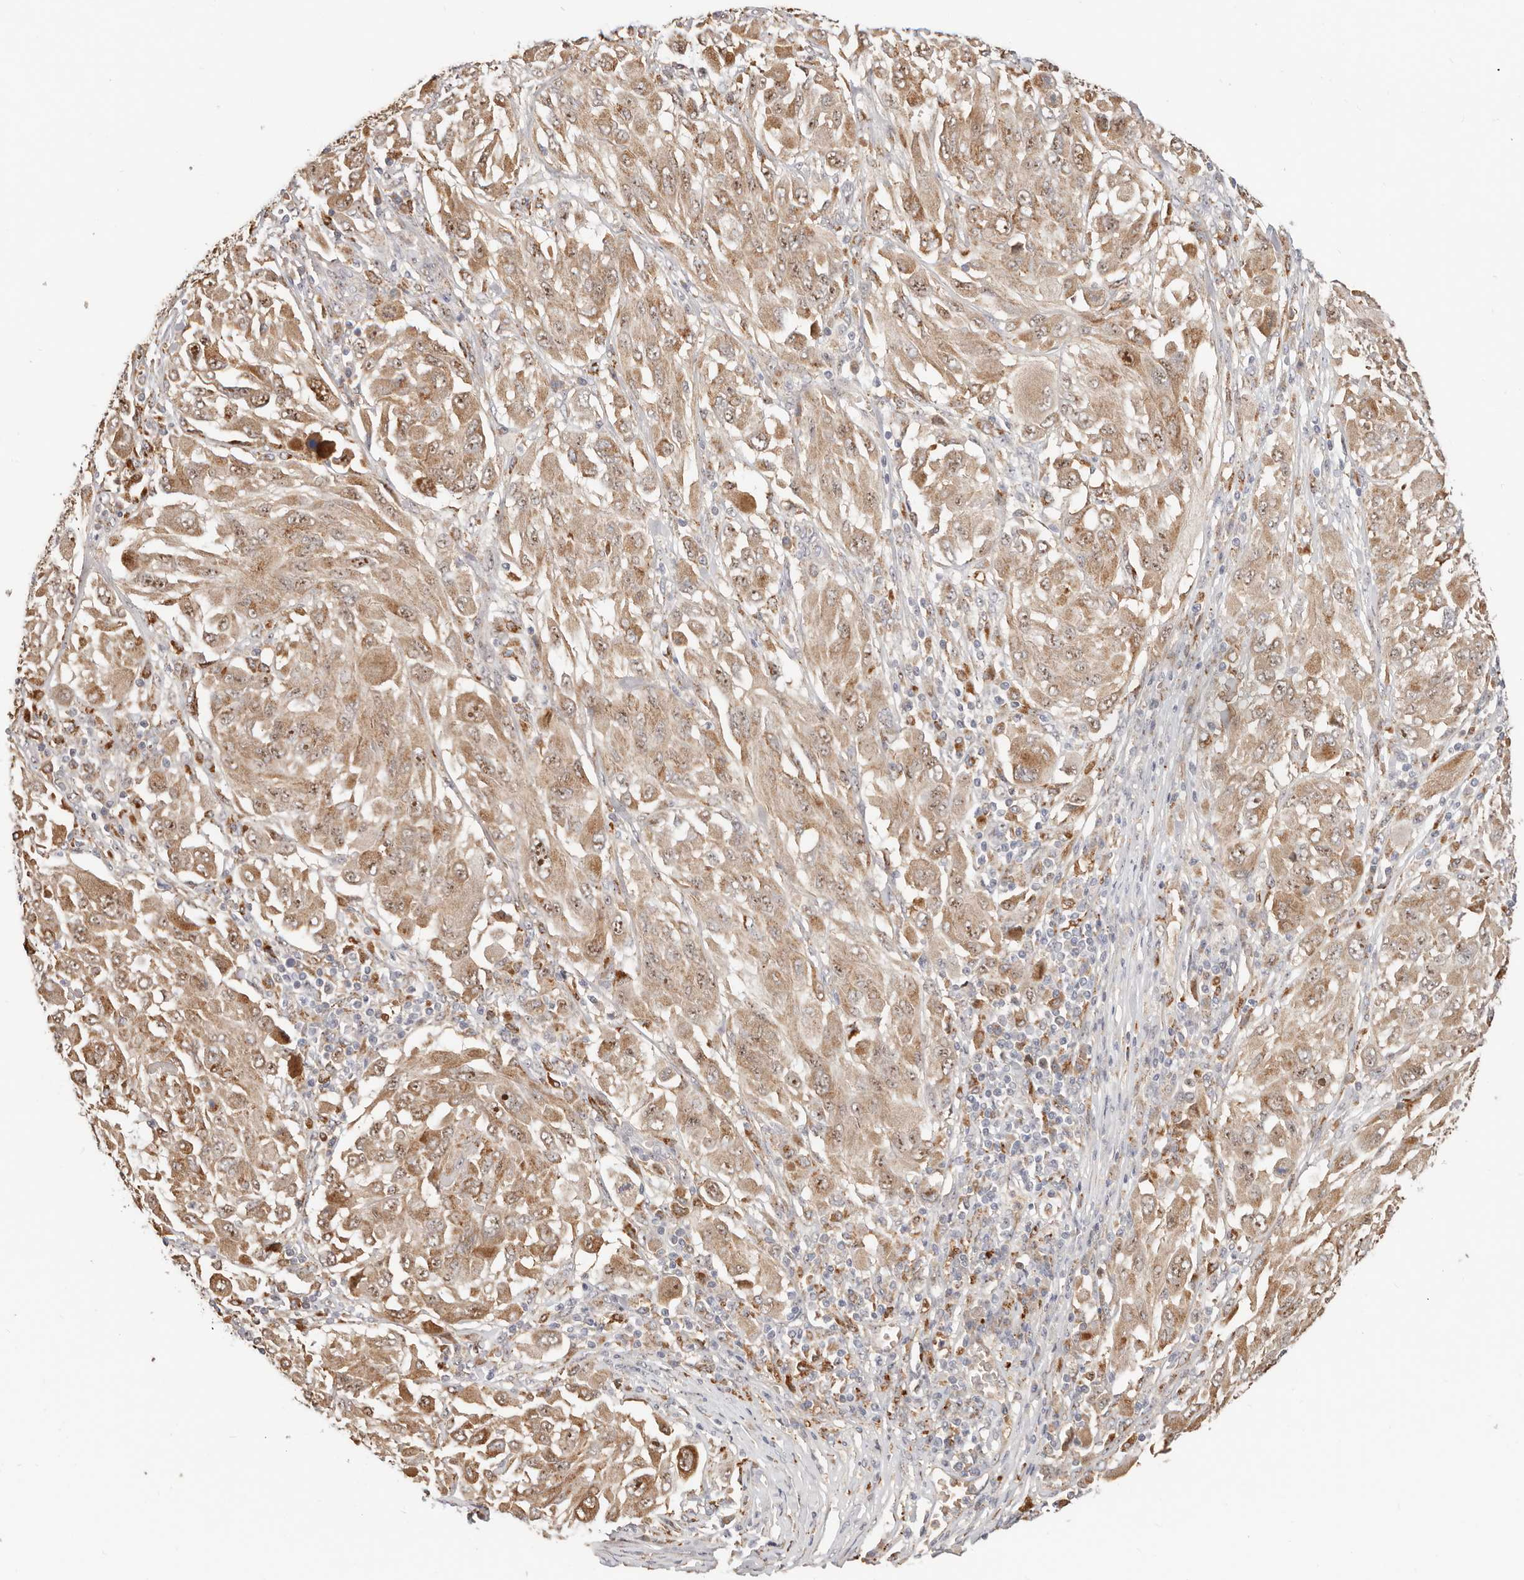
{"staining": {"intensity": "moderate", "quantity": ">75%", "location": "cytoplasmic/membranous,nuclear"}, "tissue": "melanoma", "cell_type": "Tumor cells", "image_type": "cancer", "snomed": [{"axis": "morphology", "description": "Malignant melanoma, NOS"}, {"axis": "topography", "description": "Skin"}], "caption": "About >75% of tumor cells in human melanoma show moderate cytoplasmic/membranous and nuclear protein staining as visualized by brown immunohistochemical staining.", "gene": "ZRANB1", "patient": {"sex": "female", "age": 91}}